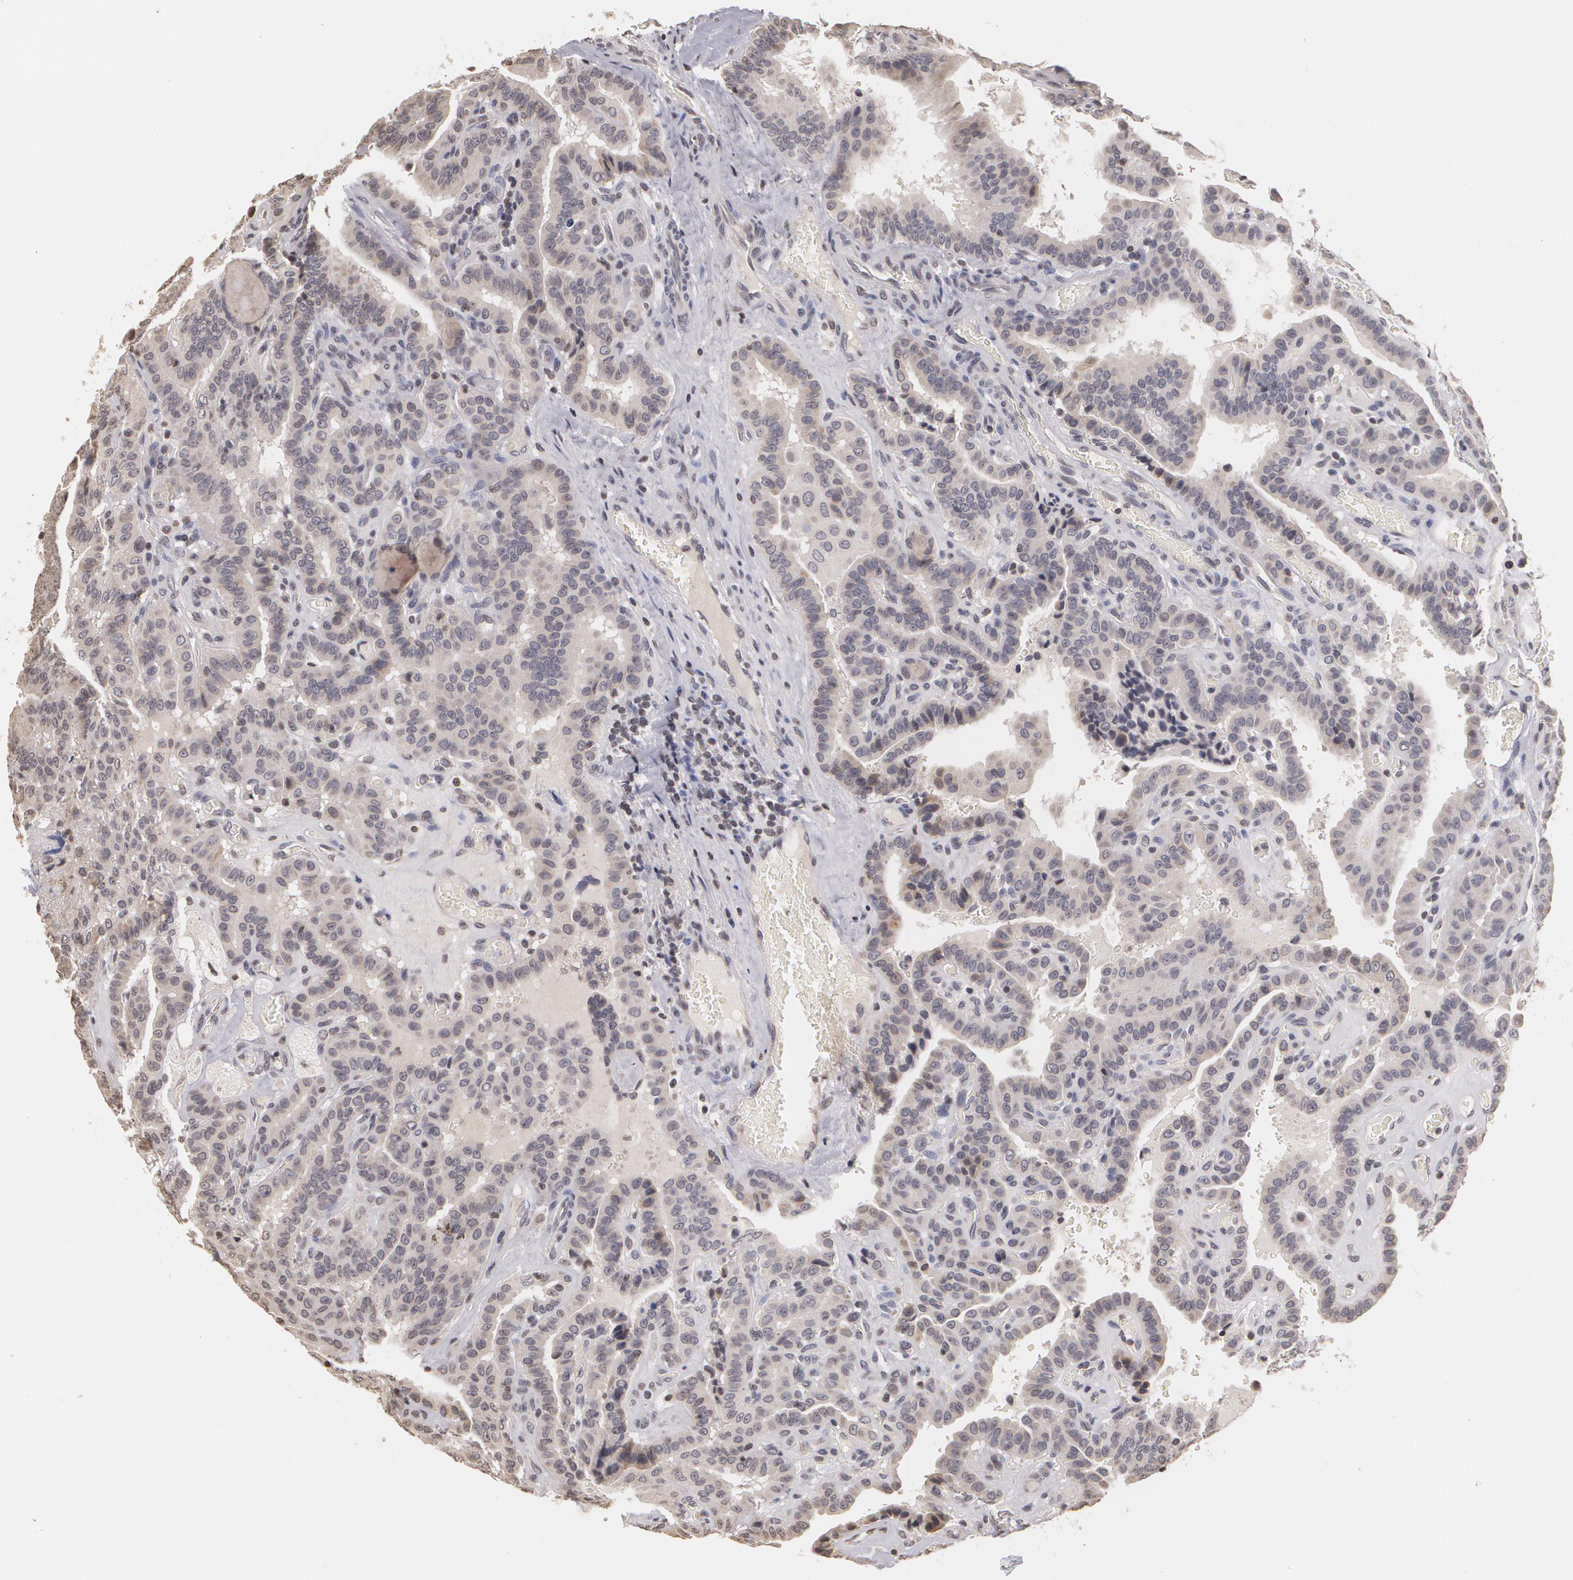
{"staining": {"intensity": "negative", "quantity": "none", "location": "none"}, "tissue": "thyroid cancer", "cell_type": "Tumor cells", "image_type": "cancer", "snomed": [{"axis": "morphology", "description": "Papillary adenocarcinoma, NOS"}, {"axis": "topography", "description": "Thyroid gland"}], "caption": "The histopathology image exhibits no significant staining in tumor cells of thyroid cancer.", "gene": "THRB", "patient": {"sex": "male", "age": 87}}